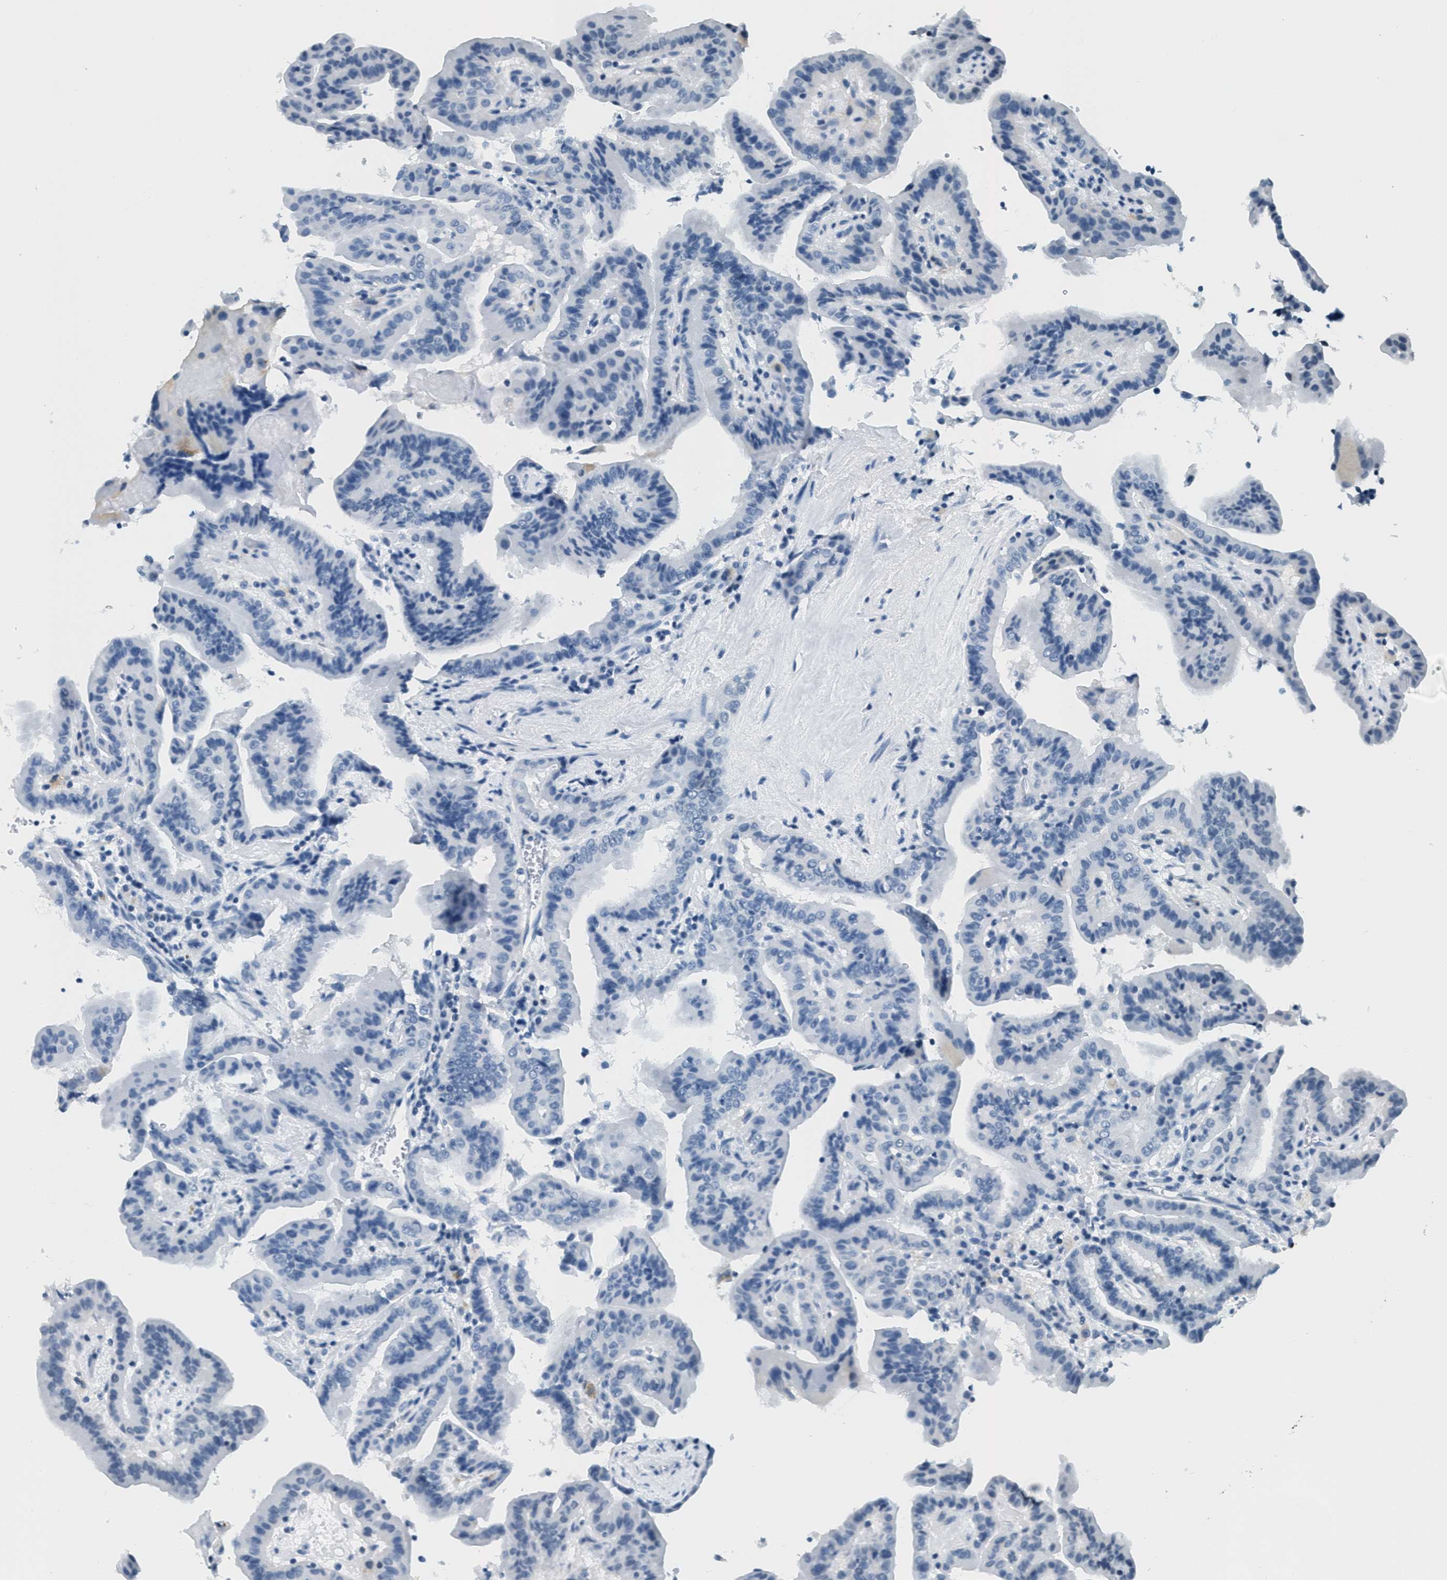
{"staining": {"intensity": "negative", "quantity": "none", "location": "none"}, "tissue": "thyroid cancer", "cell_type": "Tumor cells", "image_type": "cancer", "snomed": [{"axis": "morphology", "description": "Papillary adenocarcinoma, NOS"}, {"axis": "topography", "description": "Thyroid gland"}], "caption": "Immunohistochemistry (IHC) image of thyroid papillary adenocarcinoma stained for a protein (brown), which reveals no expression in tumor cells.", "gene": "CA4", "patient": {"sex": "male", "age": 33}}